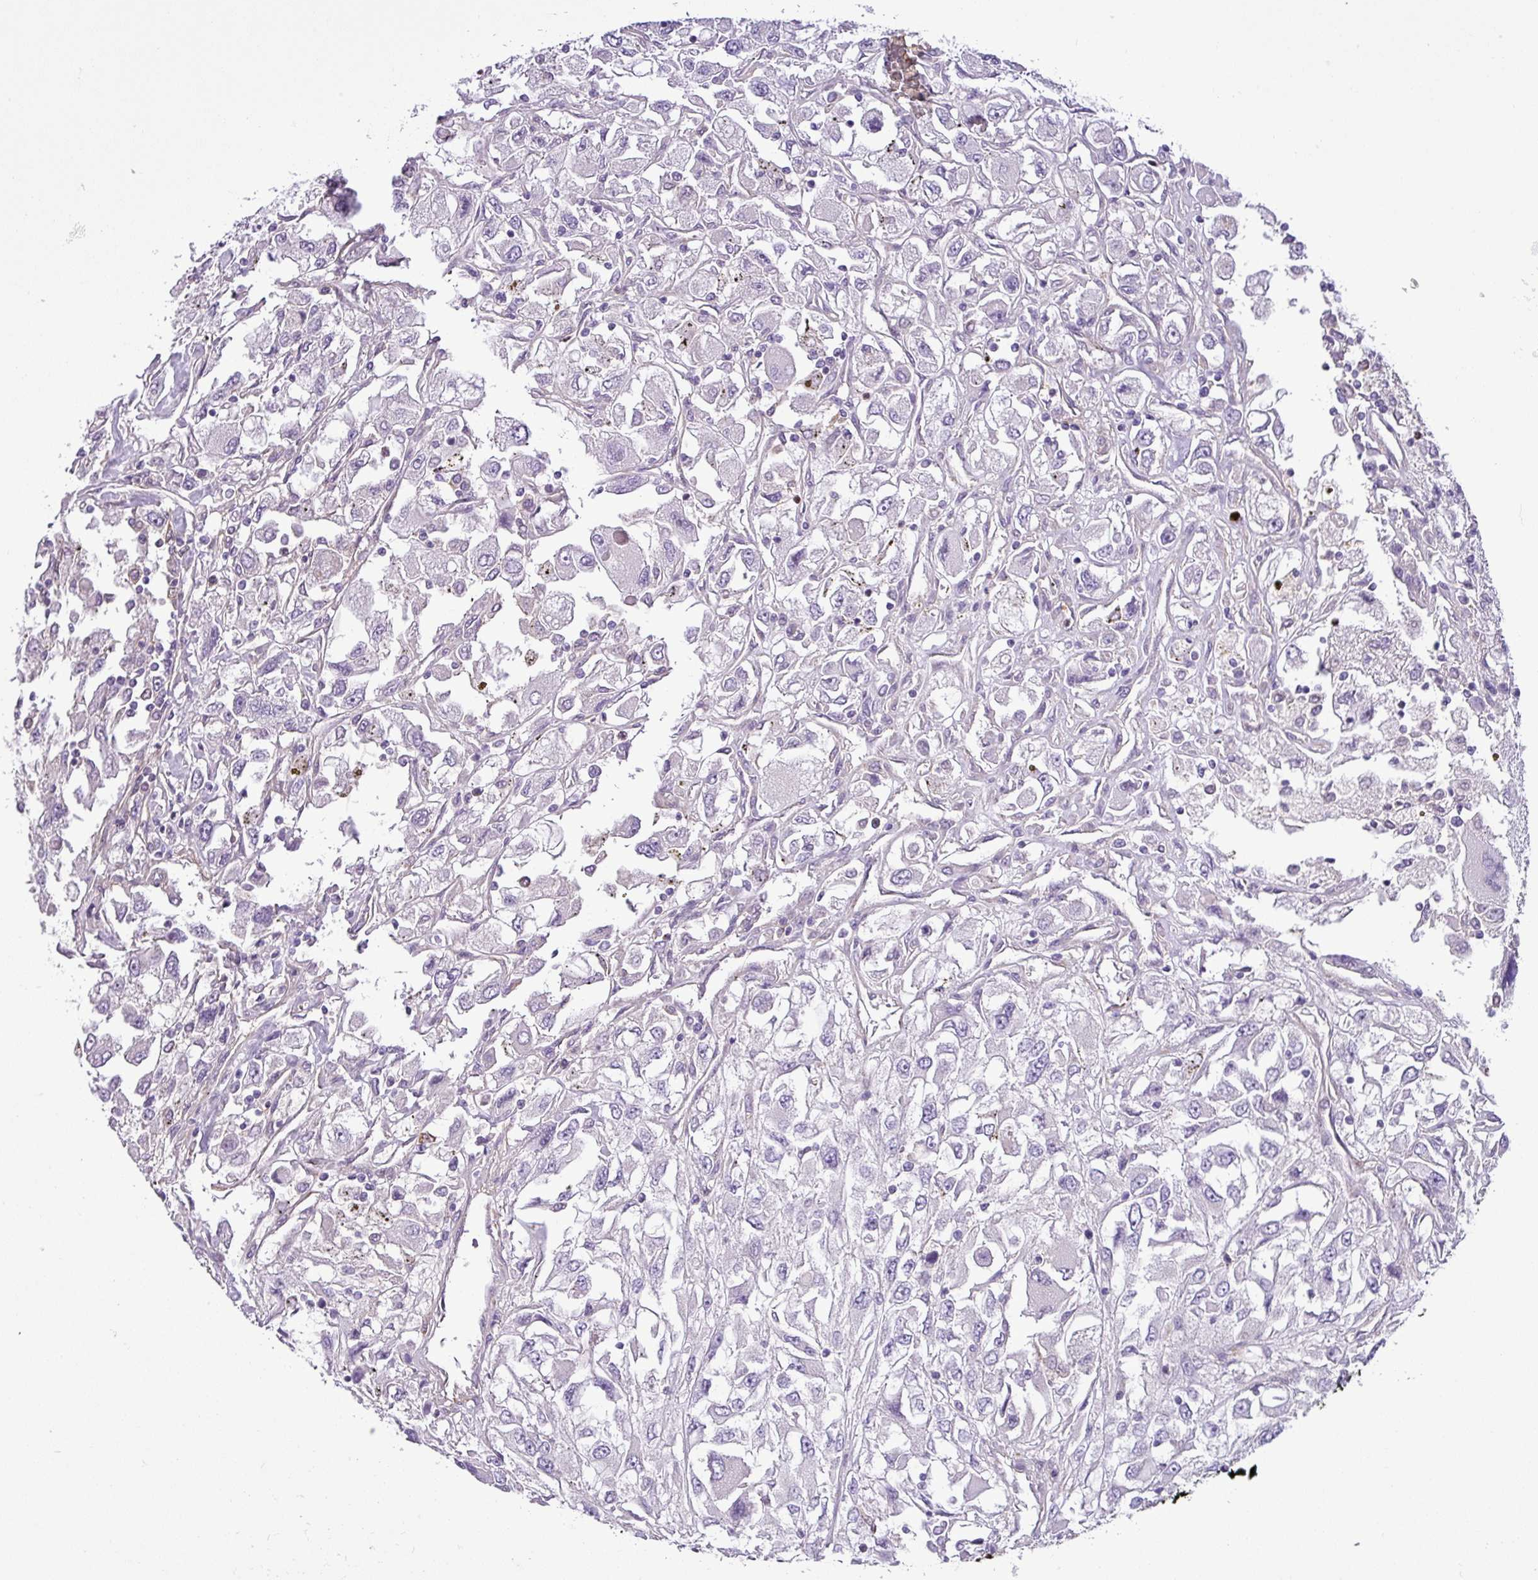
{"staining": {"intensity": "negative", "quantity": "none", "location": "none"}, "tissue": "renal cancer", "cell_type": "Tumor cells", "image_type": "cancer", "snomed": [{"axis": "morphology", "description": "Adenocarcinoma, NOS"}, {"axis": "topography", "description": "Kidney"}], "caption": "IHC of human adenocarcinoma (renal) displays no expression in tumor cells.", "gene": "NBEAL2", "patient": {"sex": "female", "age": 52}}